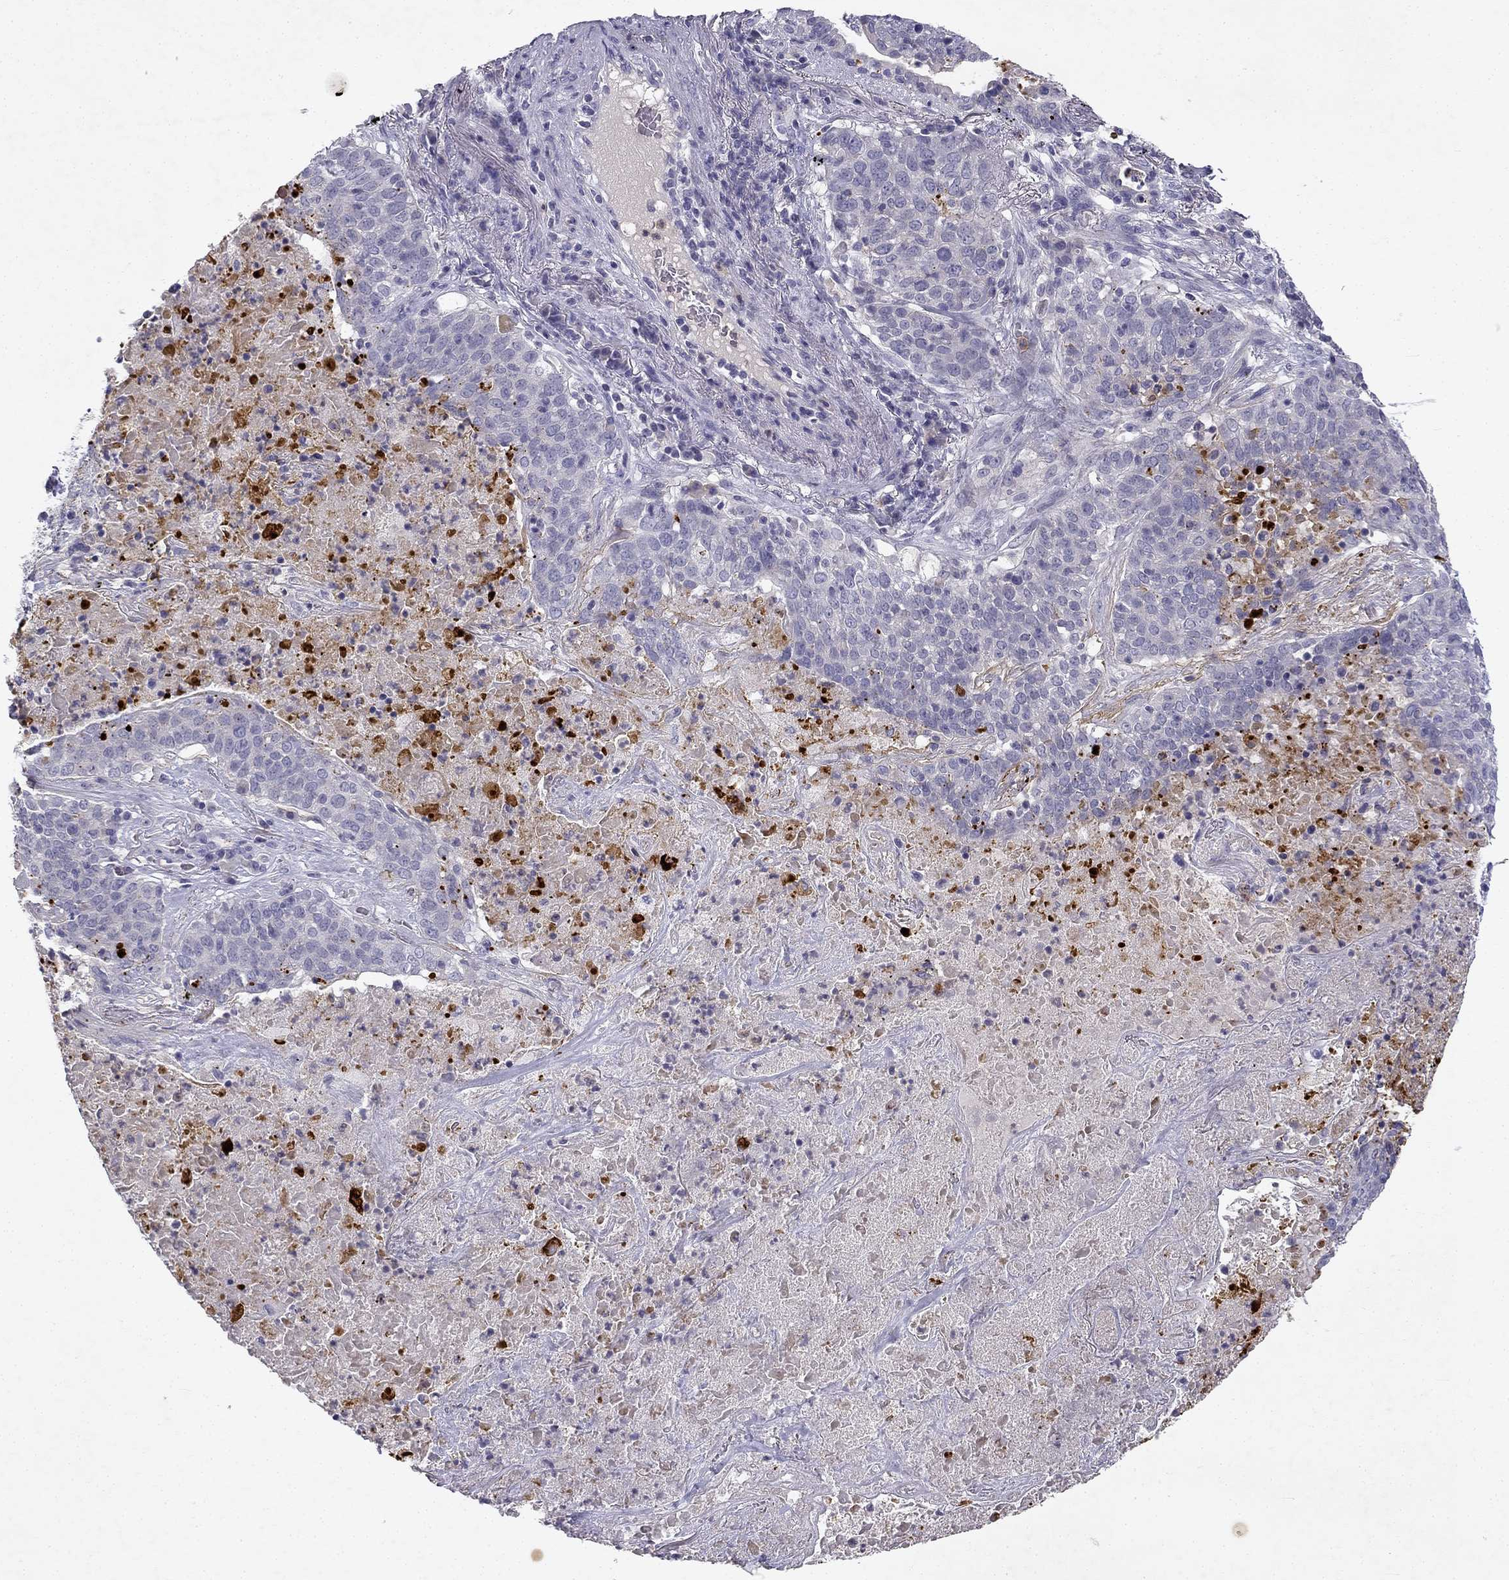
{"staining": {"intensity": "negative", "quantity": "none", "location": "none"}, "tissue": "lung cancer", "cell_type": "Tumor cells", "image_type": "cancer", "snomed": [{"axis": "morphology", "description": "Squamous cell carcinoma, NOS"}, {"axis": "topography", "description": "Lung"}], "caption": "Protein analysis of lung squamous cell carcinoma displays no significant expression in tumor cells.", "gene": "SLC6A4", "patient": {"sex": "male", "age": 82}}